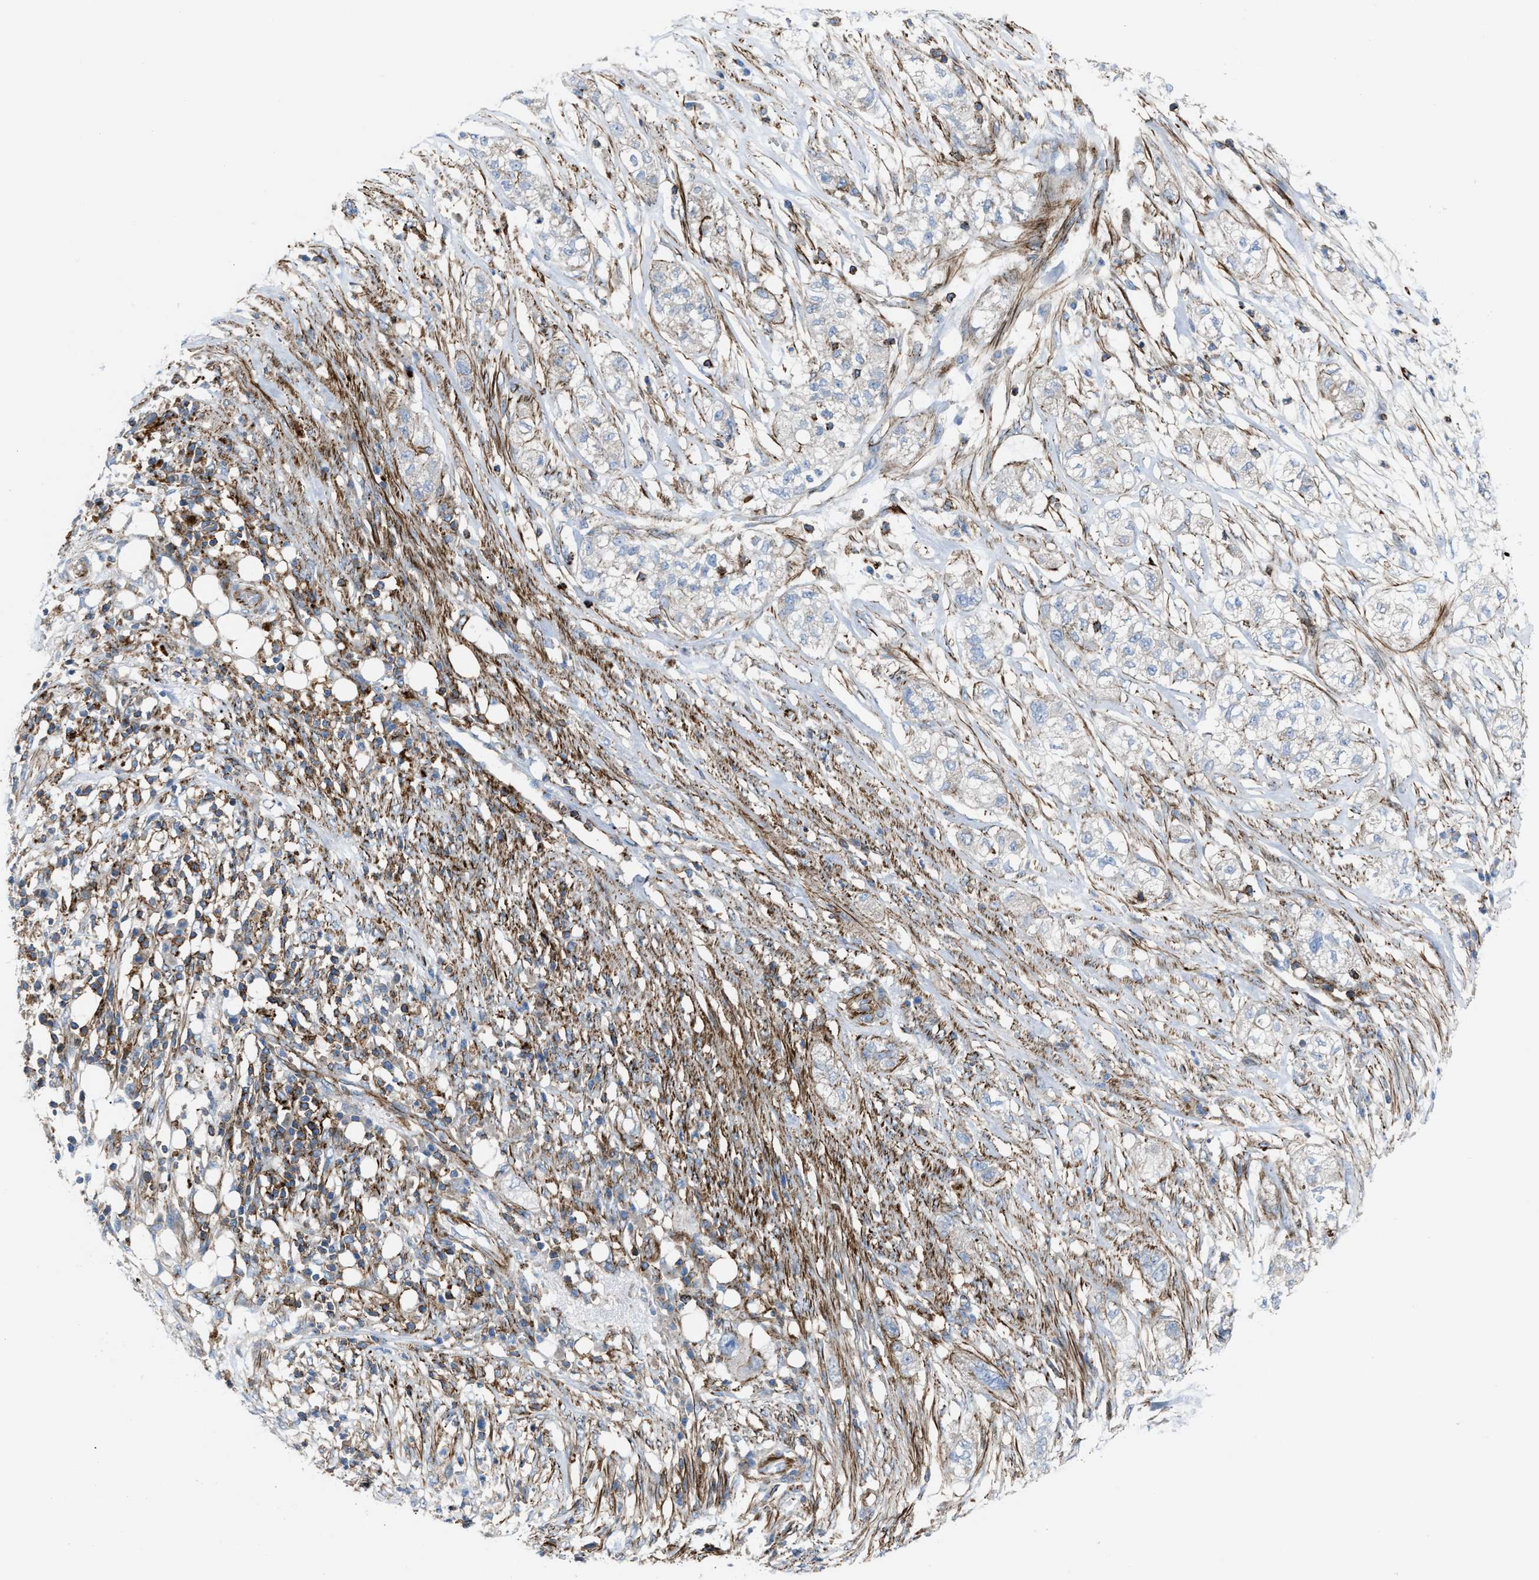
{"staining": {"intensity": "moderate", "quantity": "<25%", "location": "cytoplasmic/membranous"}, "tissue": "pancreatic cancer", "cell_type": "Tumor cells", "image_type": "cancer", "snomed": [{"axis": "morphology", "description": "Adenocarcinoma, NOS"}, {"axis": "topography", "description": "Pancreas"}], "caption": "Pancreatic cancer stained with DAB (3,3'-diaminobenzidine) IHC displays low levels of moderate cytoplasmic/membranous staining in about <25% of tumor cells. The protein of interest is stained brown, and the nuclei are stained in blue (DAB (3,3'-diaminobenzidine) IHC with brightfield microscopy, high magnification).", "gene": "AGPAT2", "patient": {"sex": "female", "age": 78}}